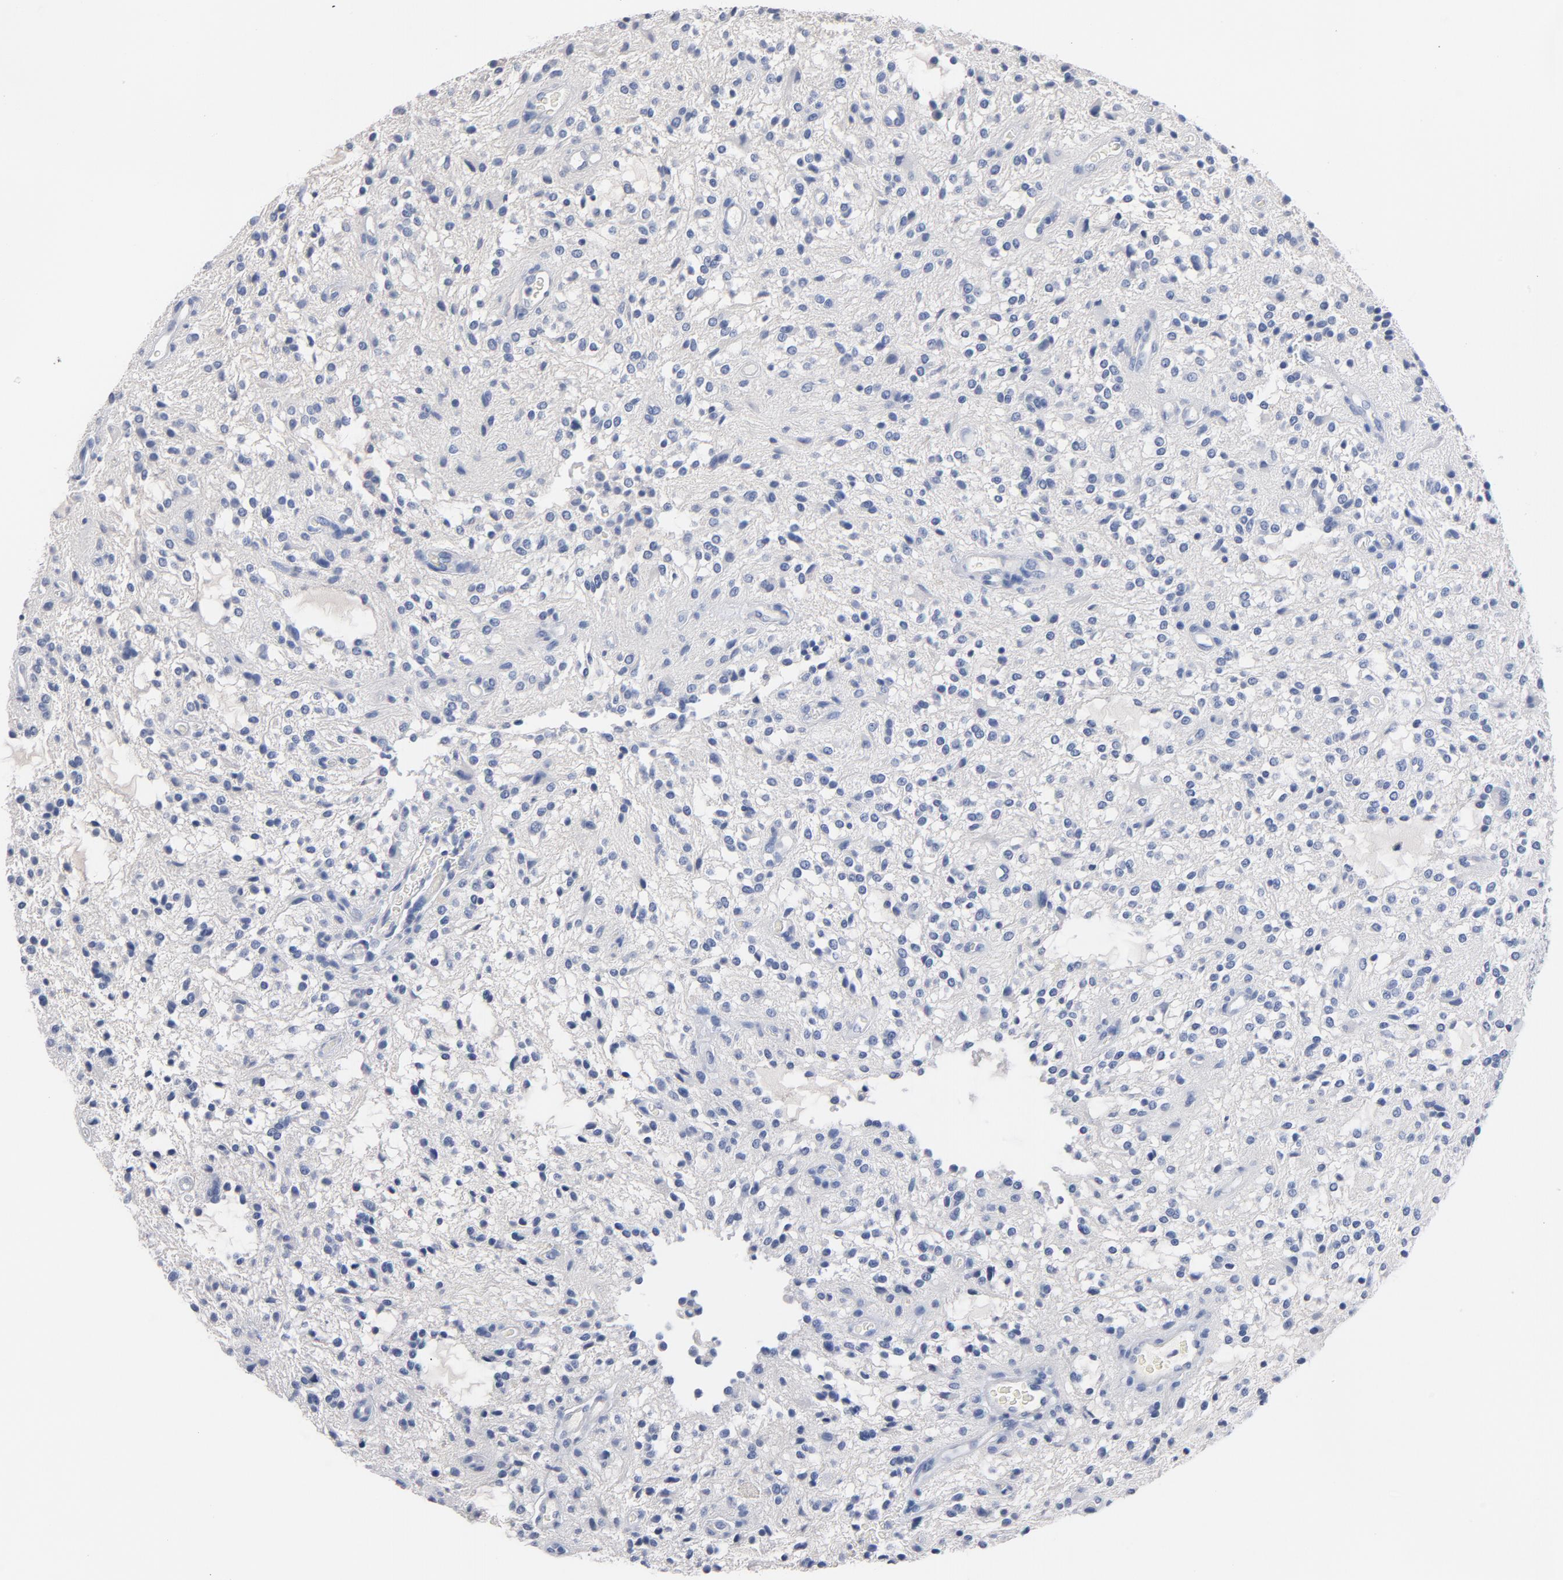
{"staining": {"intensity": "negative", "quantity": "none", "location": "none"}, "tissue": "glioma", "cell_type": "Tumor cells", "image_type": "cancer", "snomed": [{"axis": "morphology", "description": "Glioma, malignant, NOS"}, {"axis": "topography", "description": "Cerebellum"}], "caption": "Immunohistochemical staining of human glioma displays no significant positivity in tumor cells.", "gene": "ZCCHC13", "patient": {"sex": "female", "age": 10}}